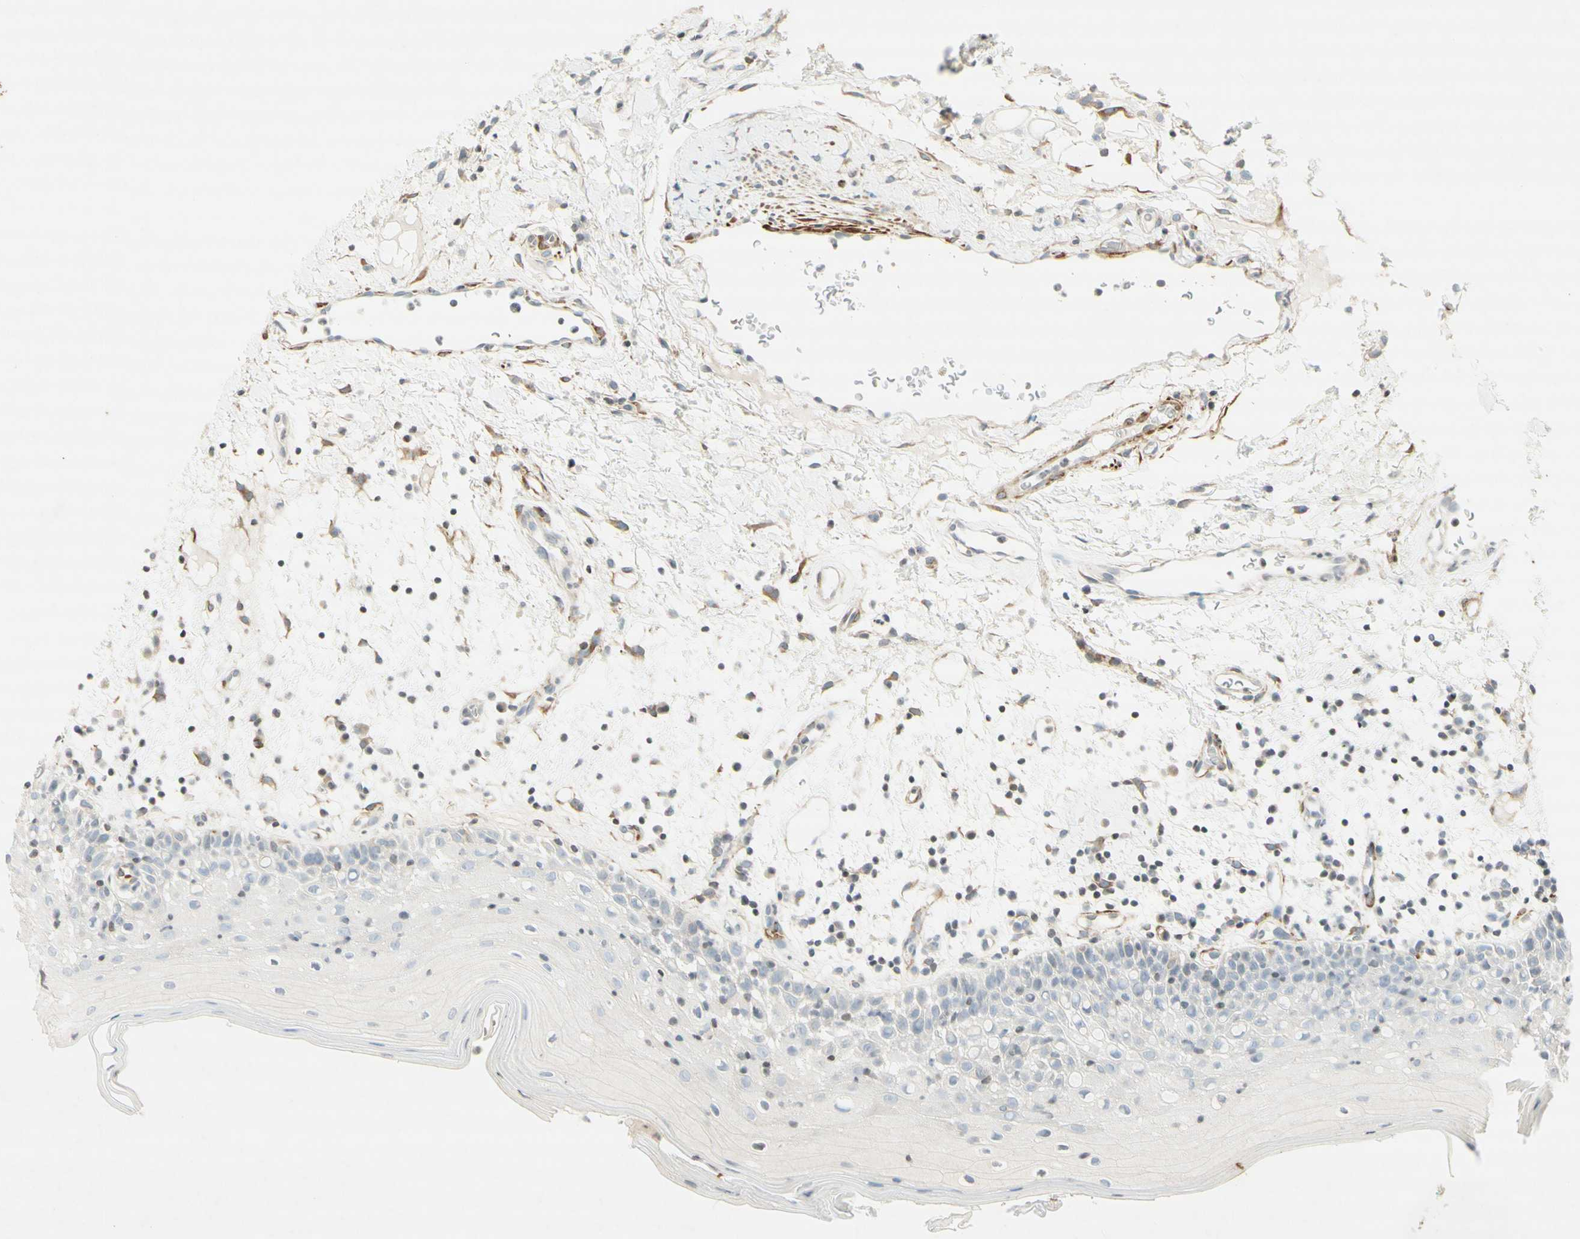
{"staining": {"intensity": "moderate", "quantity": "<25%", "location": "cytoplasmic/membranous"}, "tissue": "oral mucosa", "cell_type": "Squamous epithelial cells", "image_type": "normal", "snomed": [{"axis": "morphology", "description": "Normal tissue, NOS"}, {"axis": "morphology", "description": "Squamous cell carcinoma, NOS"}, {"axis": "topography", "description": "Skeletal muscle"}, {"axis": "topography", "description": "Oral tissue"}], "caption": "Protein positivity by IHC exhibits moderate cytoplasmic/membranous positivity in approximately <25% of squamous epithelial cells in unremarkable oral mucosa.", "gene": "MAP1B", "patient": {"sex": "male", "age": 71}}